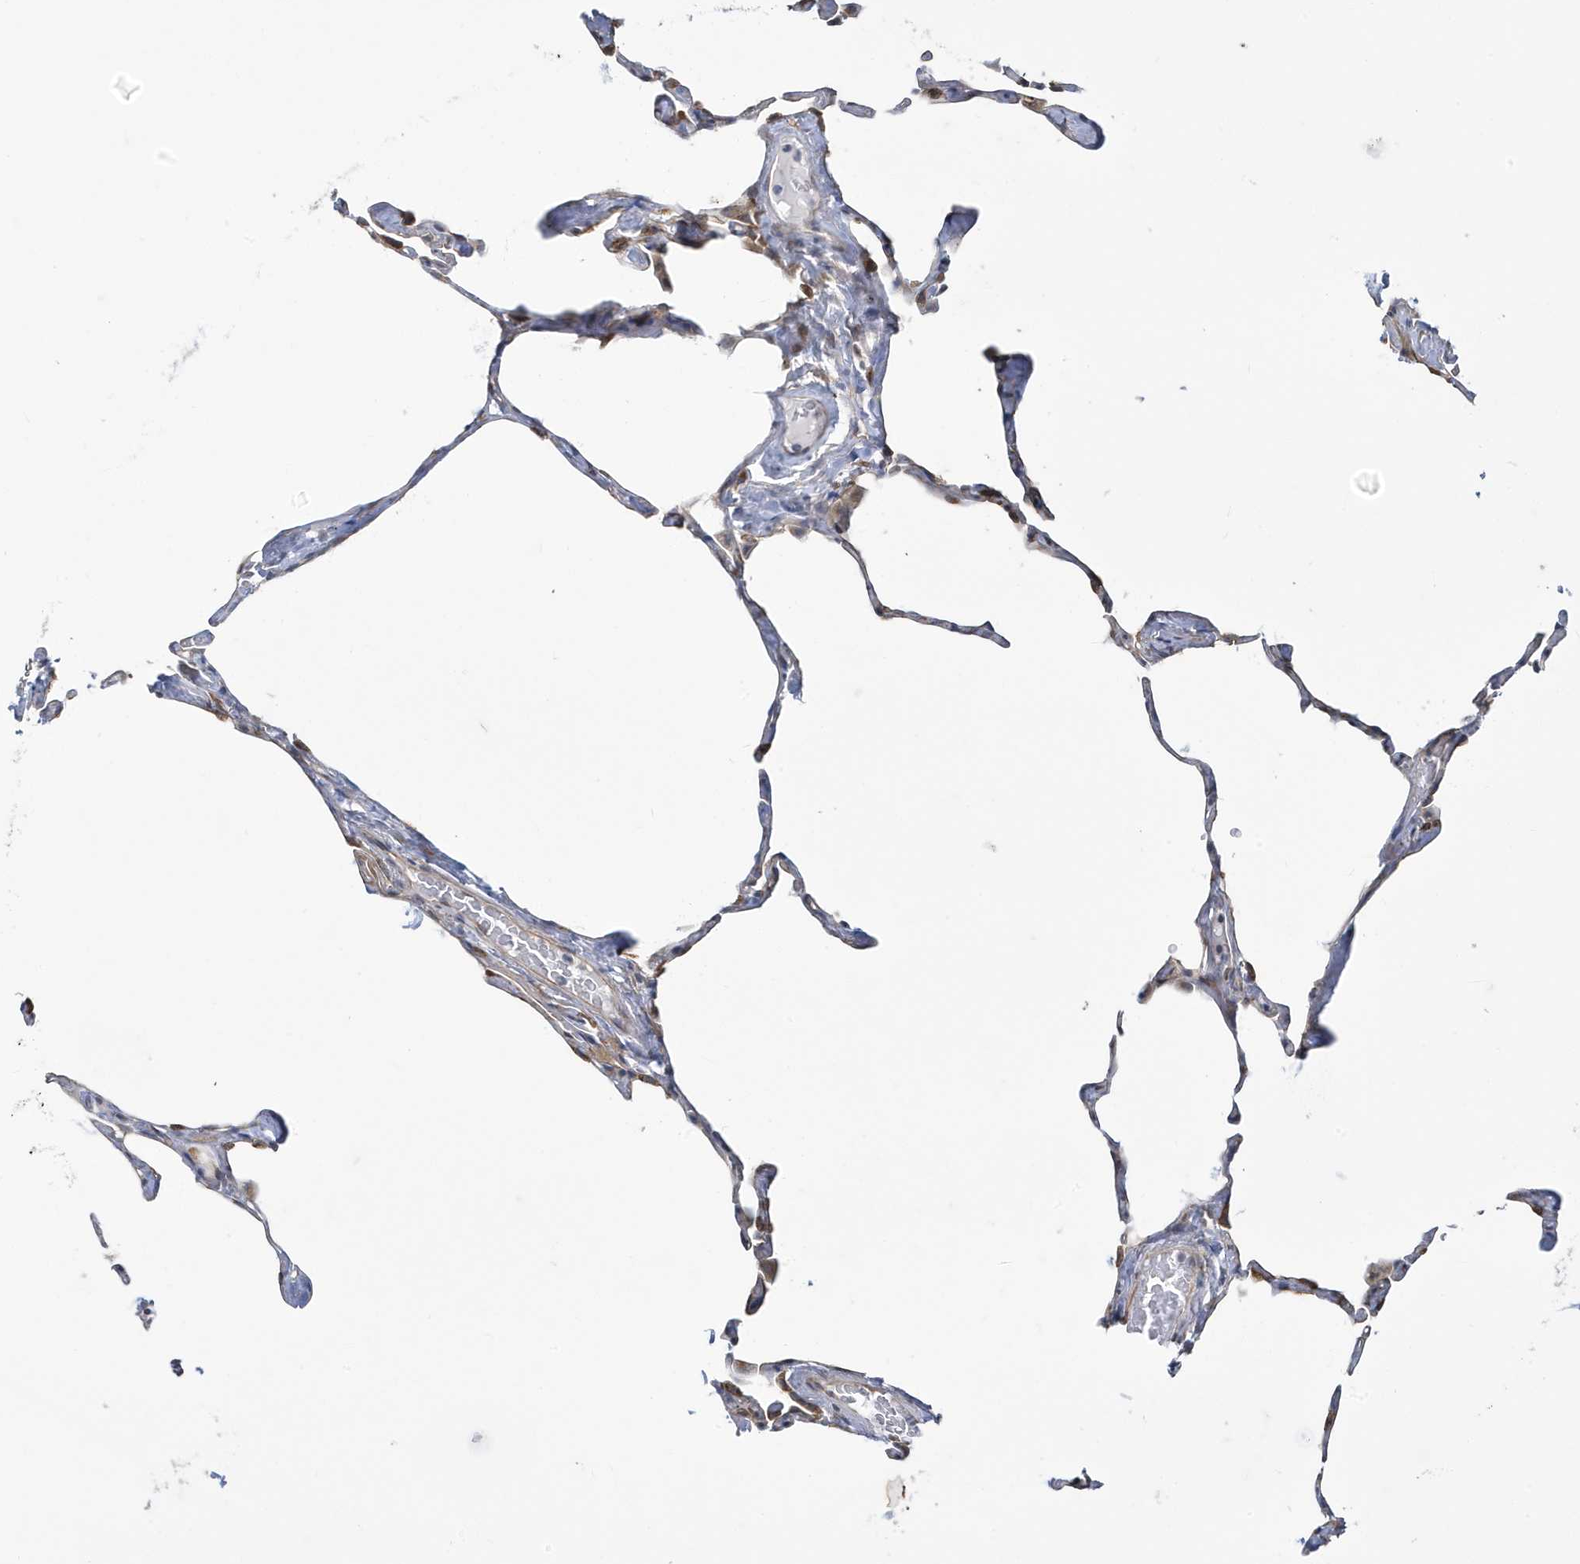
{"staining": {"intensity": "weak", "quantity": "<25%", "location": "cytoplasmic/membranous"}, "tissue": "lung", "cell_type": "Alveolar cells", "image_type": "normal", "snomed": [{"axis": "morphology", "description": "Normal tissue, NOS"}, {"axis": "topography", "description": "Lung"}], "caption": "Immunohistochemical staining of unremarkable human lung reveals no significant staining in alveolar cells.", "gene": "ZNF654", "patient": {"sex": "male", "age": 65}}